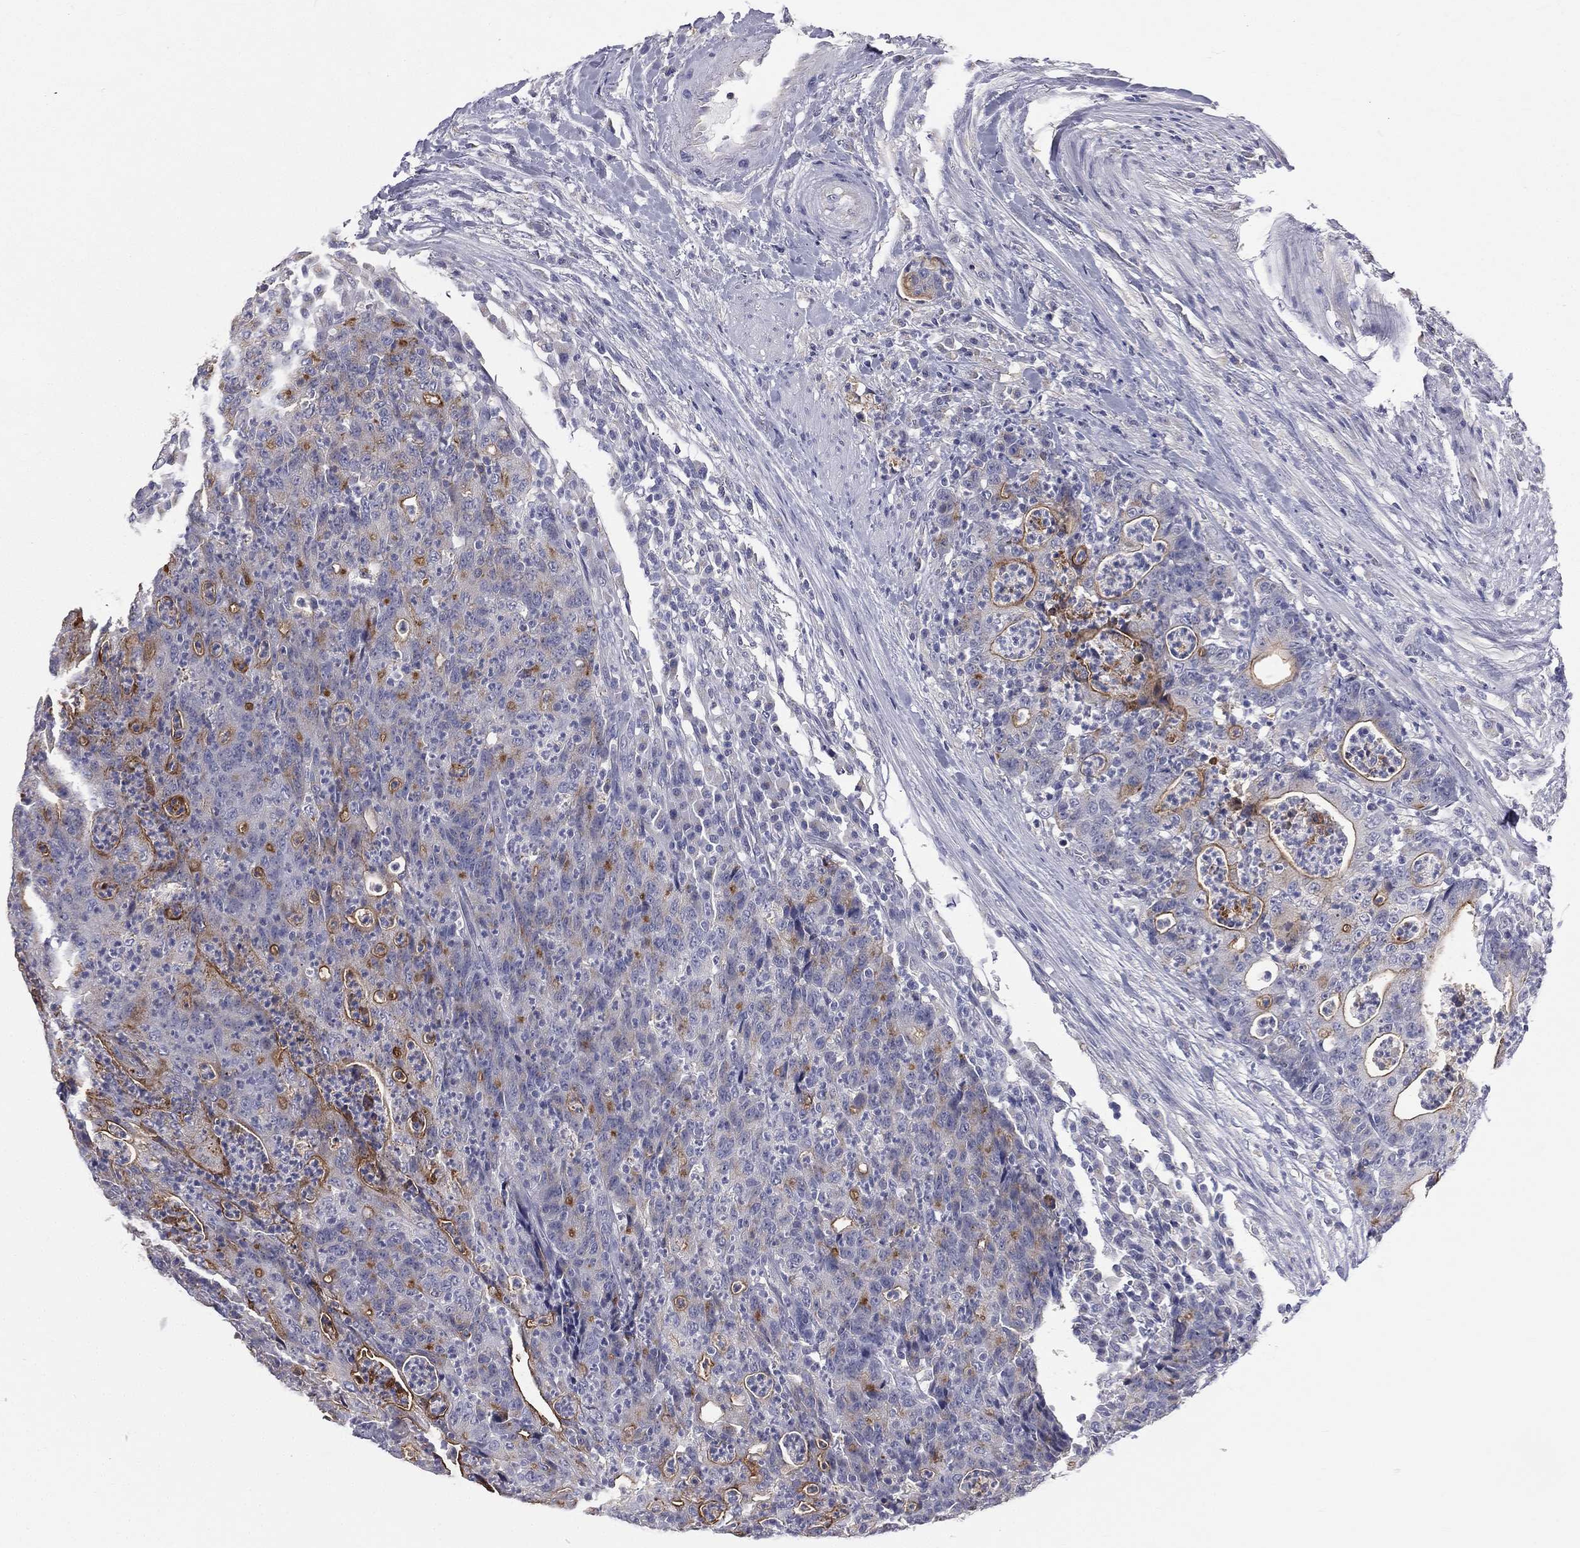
{"staining": {"intensity": "moderate", "quantity": "<25%", "location": "cytoplasmic/membranous"}, "tissue": "colorectal cancer", "cell_type": "Tumor cells", "image_type": "cancer", "snomed": [{"axis": "morphology", "description": "Adenocarcinoma, NOS"}, {"axis": "topography", "description": "Colon"}], "caption": "Immunohistochemical staining of human colorectal adenocarcinoma shows low levels of moderate cytoplasmic/membranous staining in about <25% of tumor cells.", "gene": "MUC13", "patient": {"sex": "male", "age": 70}}